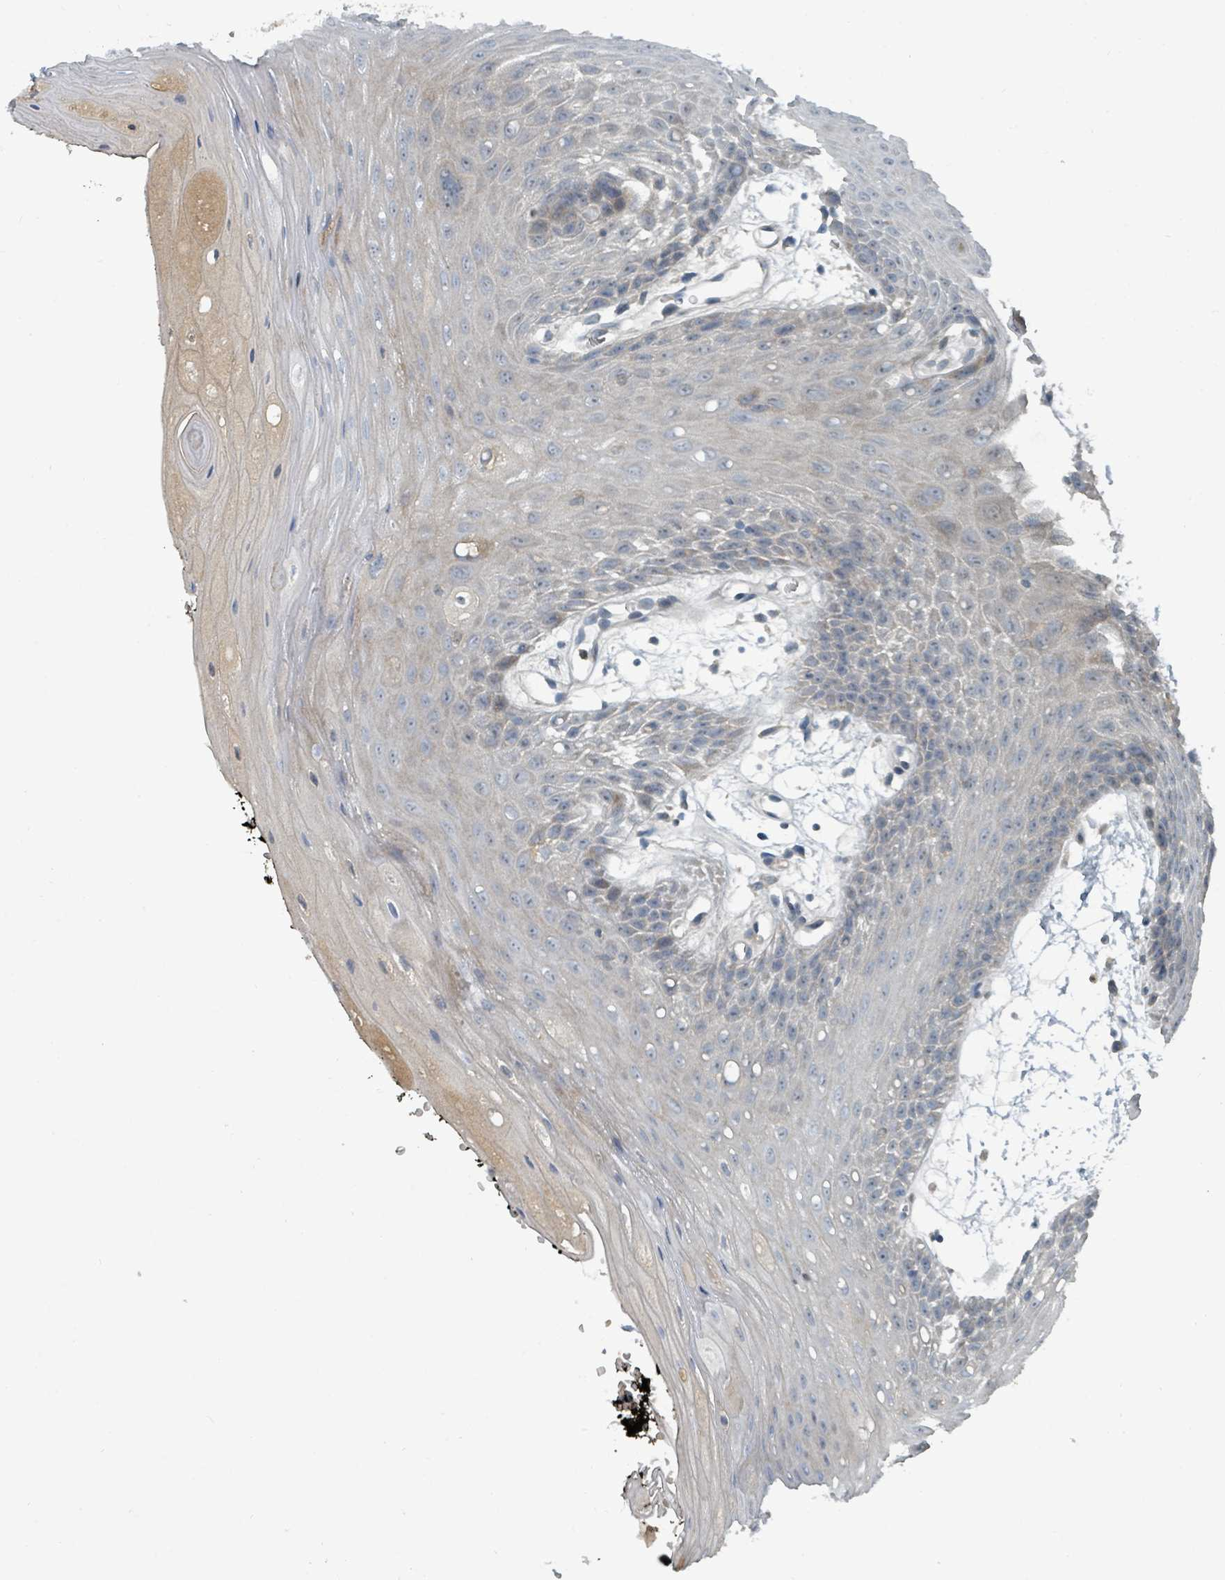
{"staining": {"intensity": "weak", "quantity": "<25%", "location": "cytoplasmic/membranous"}, "tissue": "oral mucosa", "cell_type": "Squamous epithelial cells", "image_type": "normal", "snomed": [{"axis": "morphology", "description": "Normal tissue, NOS"}, {"axis": "topography", "description": "Oral tissue"}, {"axis": "topography", "description": "Tounge, NOS"}], "caption": "Human oral mucosa stained for a protein using immunohistochemistry (IHC) exhibits no staining in squamous epithelial cells.", "gene": "SLC44A5", "patient": {"sex": "female", "age": 59}}